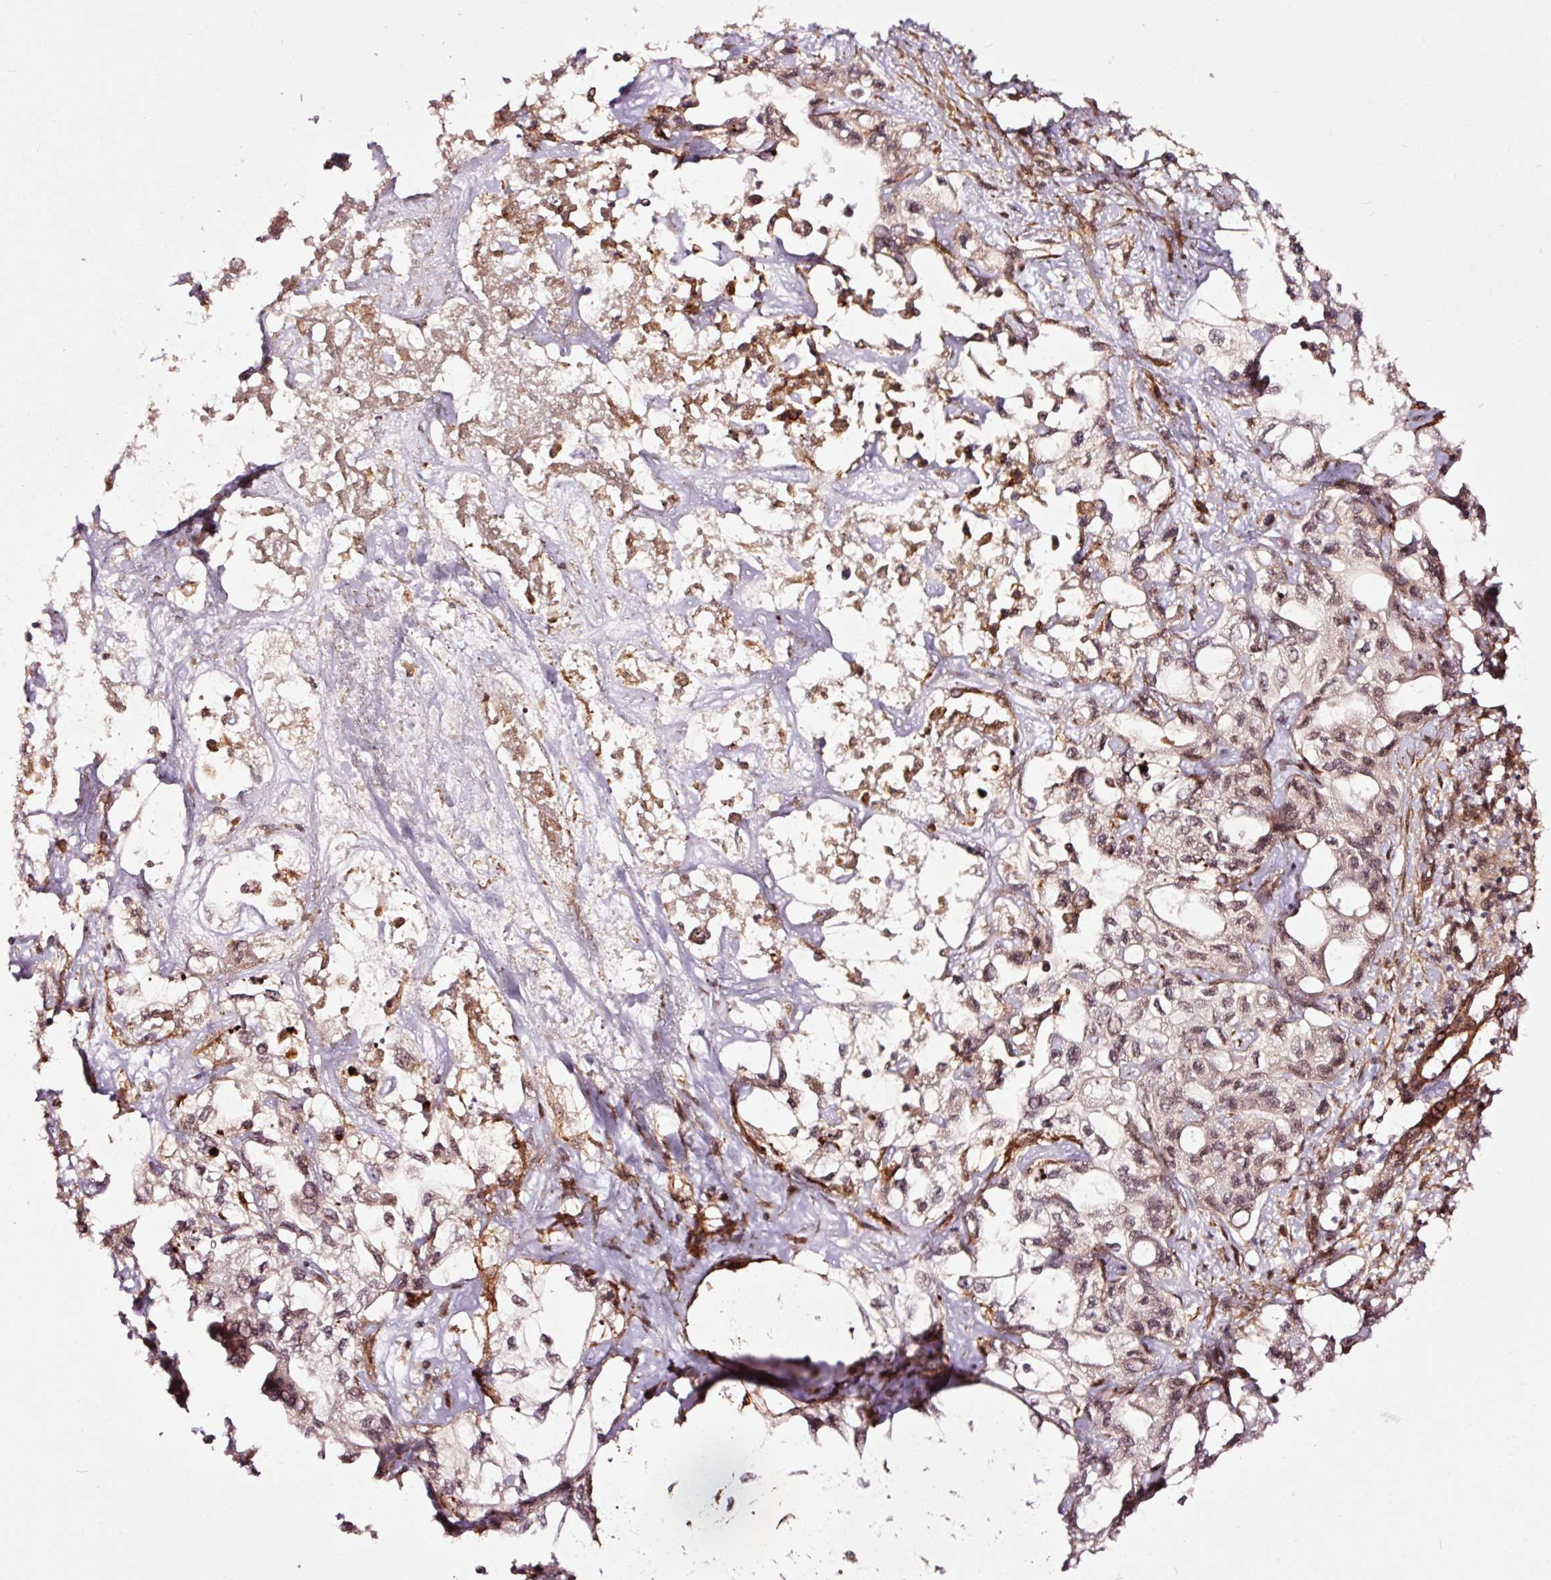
{"staining": {"intensity": "weak", "quantity": "25%-75%", "location": "nuclear"}, "tissue": "liver cancer", "cell_type": "Tumor cells", "image_type": "cancer", "snomed": [{"axis": "morphology", "description": "Cholangiocarcinoma"}, {"axis": "topography", "description": "Liver"}], "caption": "High-power microscopy captured an IHC micrograph of cholangiocarcinoma (liver), revealing weak nuclear staining in about 25%-75% of tumor cells.", "gene": "TPM1", "patient": {"sex": "female", "age": 64}}